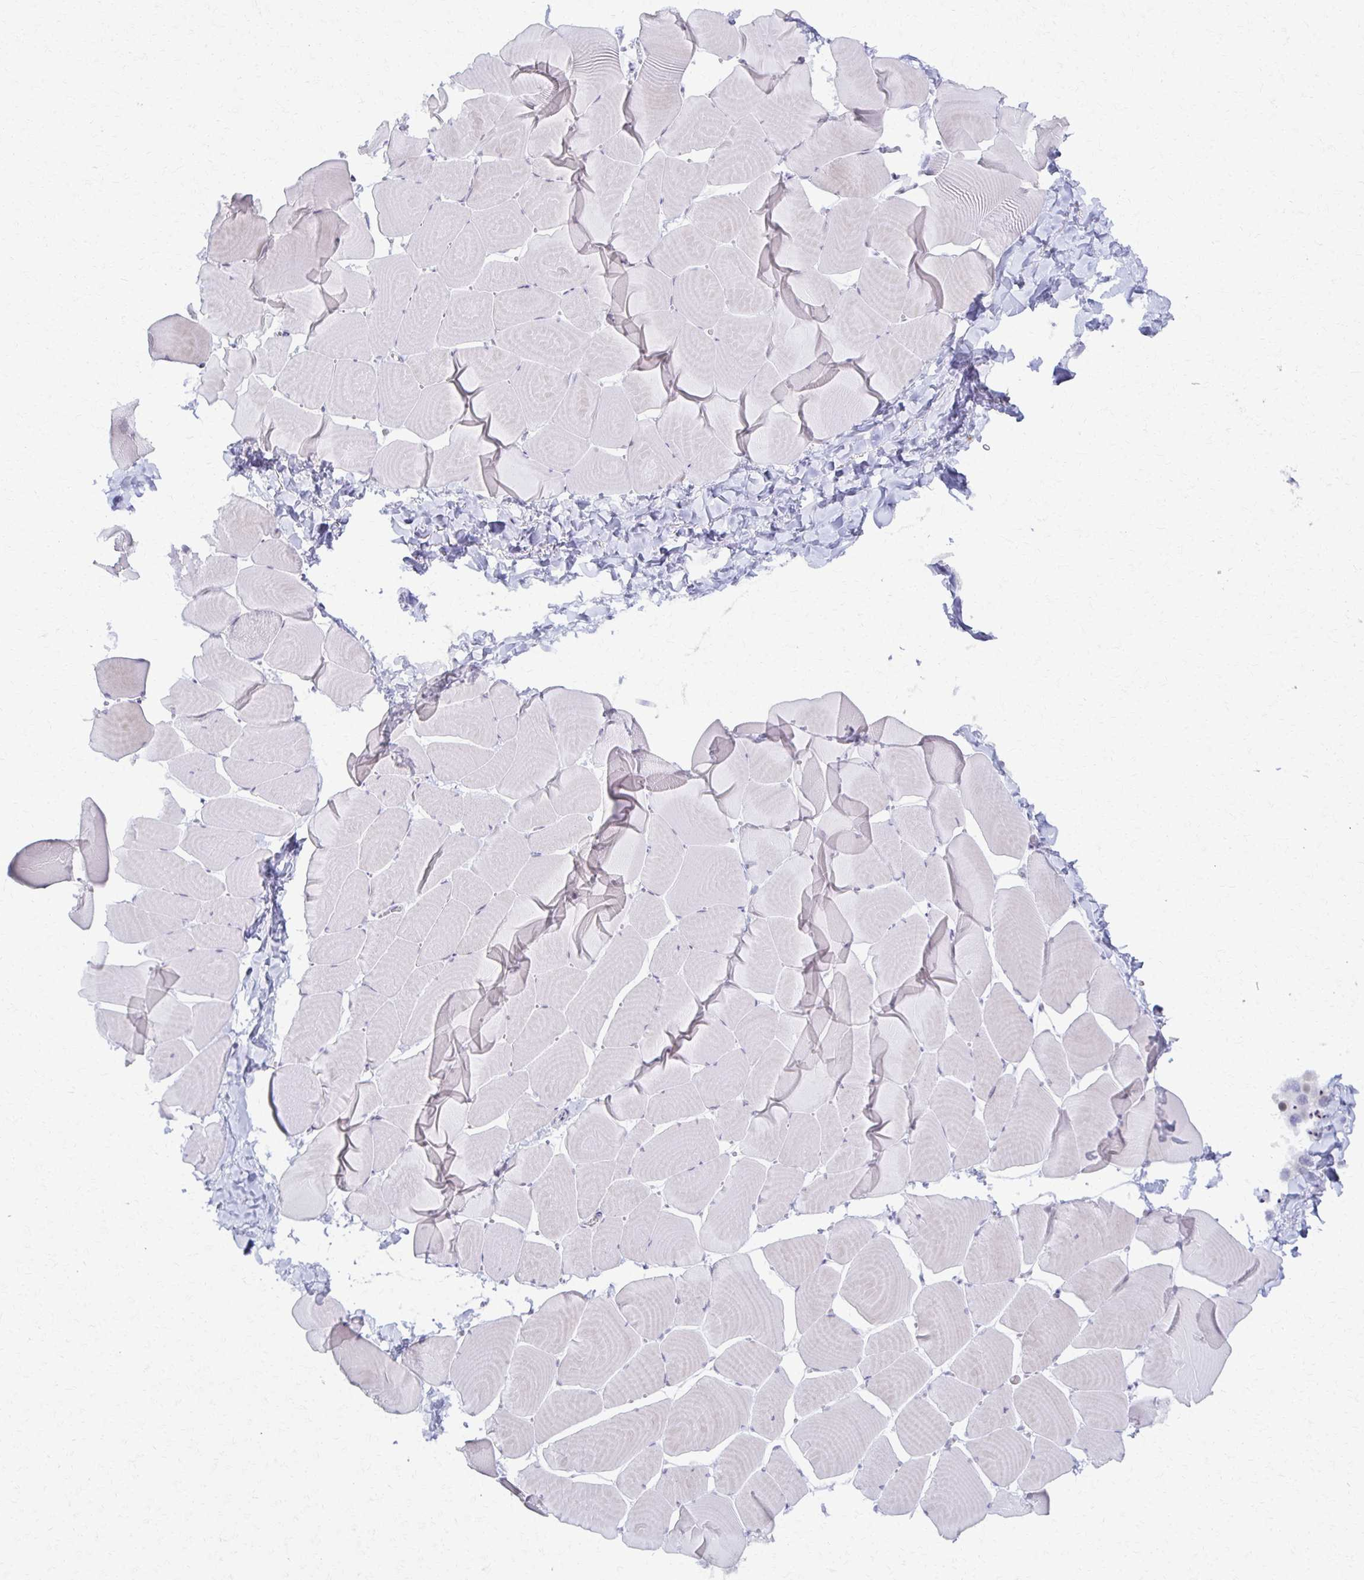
{"staining": {"intensity": "weak", "quantity": "<25%", "location": "cytoplasmic/membranous"}, "tissue": "skeletal muscle", "cell_type": "Myocytes", "image_type": "normal", "snomed": [{"axis": "morphology", "description": "Normal tissue, NOS"}, {"axis": "topography", "description": "Skeletal muscle"}], "caption": "IHC of unremarkable skeletal muscle shows no positivity in myocytes. The staining was performed using DAB (3,3'-diaminobenzidine) to visualize the protein expression in brown, while the nuclei were stained in blue with hematoxylin (Magnification: 20x).", "gene": "MORC4", "patient": {"sex": "male", "age": 25}}